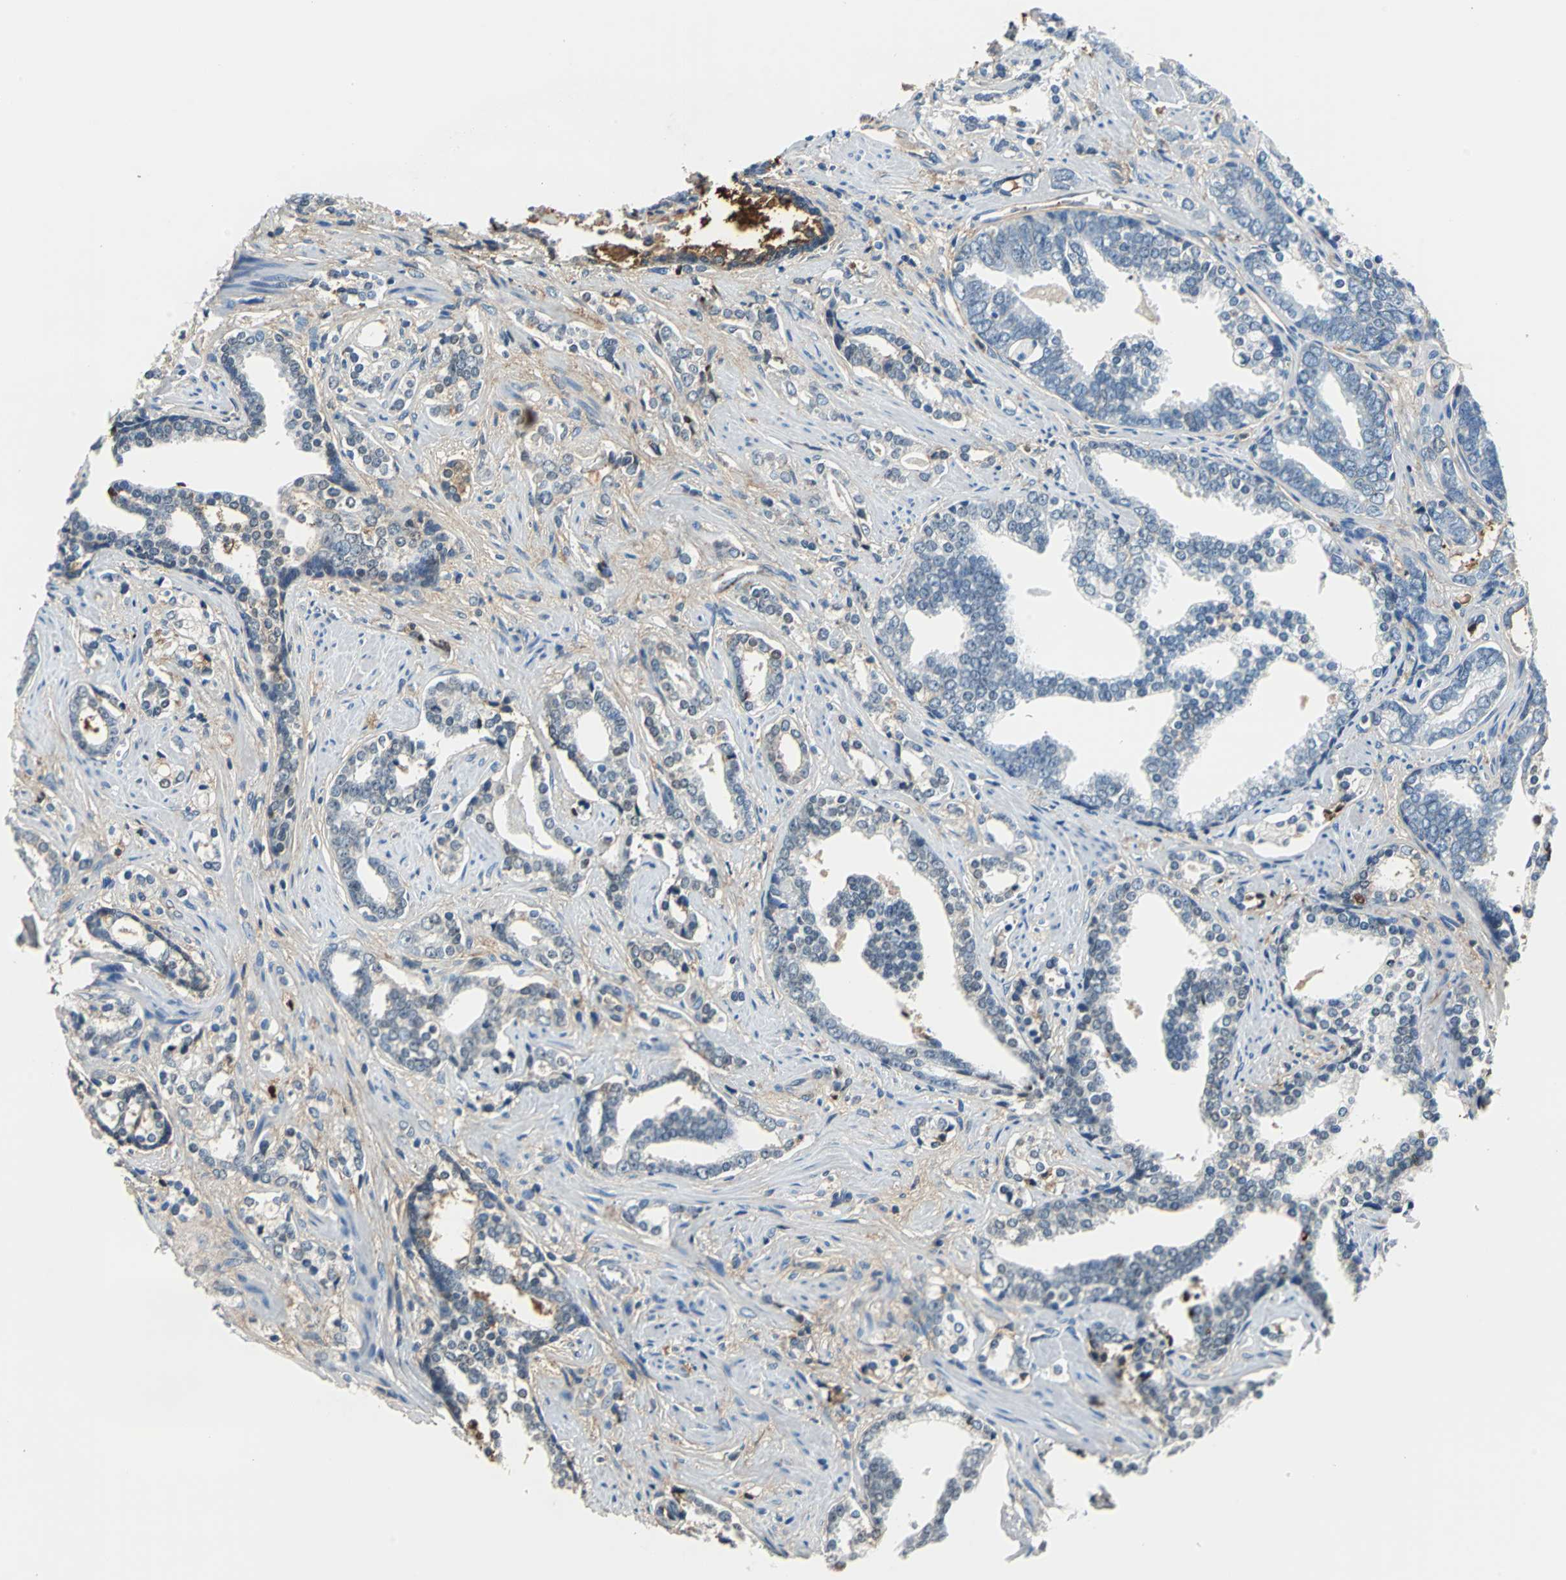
{"staining": {"intensity": "moderate", "quantity": "<25%", "location": "cytoplasmic/membranous"}, "tissue": "prostate cancer", "cell_type": "Tumor cells", "image_type": "cancer", "snomed": [{"axis": "morphology", "description": "Adenocarcinoma, High grade"}, {"axis": "topography", "description": "Prostate"}], "caption": "Immunohistochemical staining of prostate adenocarcinoma (high-grade) reveals moderate cytoplasmic/membranous protein positivity in approximately <25% of tumor cells.", "gene": "ALB", "patient": {"sex": "male", "age": 67}}